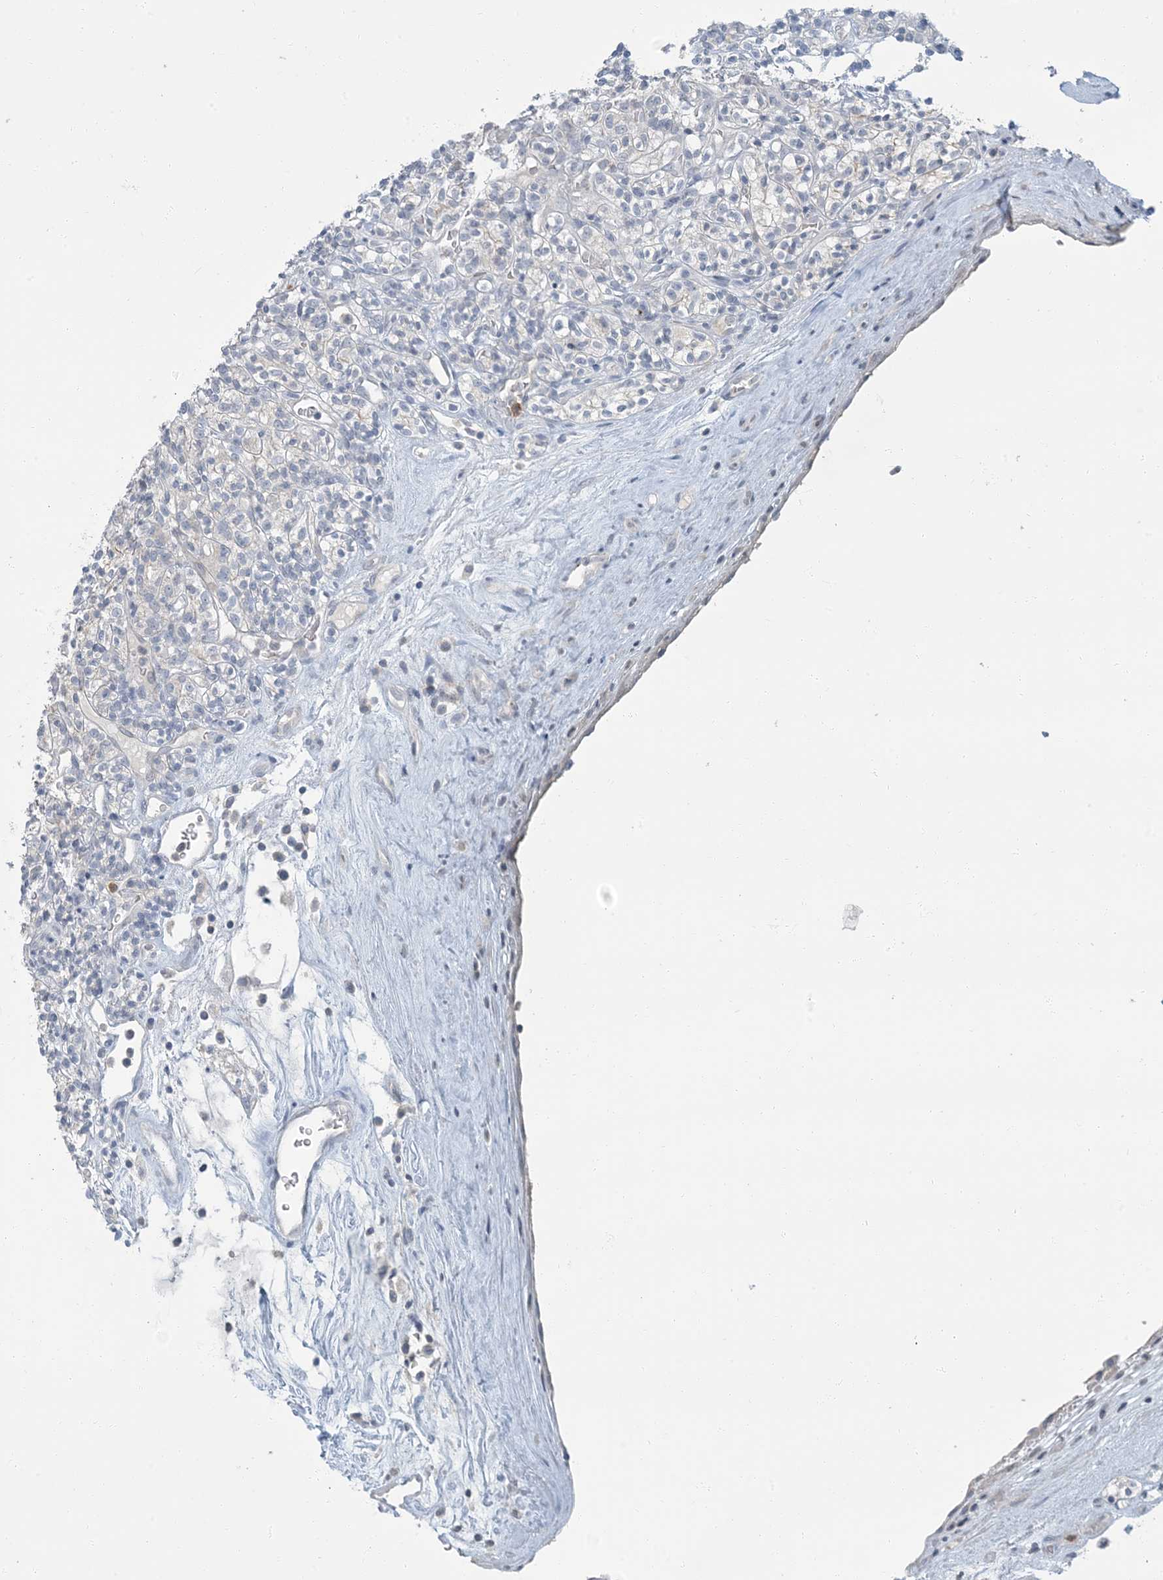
{"staining": {"intensity": "negative", "quantity": "none", "location": "none"}, "tissue": "renal cancer", "cell_type": "Tumor cells", "image_type": "cancer", "snomed": [{"axis": "morphology", "description": "Adenocarcinoma, NOS"}, {"axis": "topography", "description": "Kidney"}], "caption": "This micrograph is of renal adenocarcinoma stained with immunohistochemistry to label a protein in brown with the nuclei are counter-stained blue. There is no positivity in tumor cells.", "gene": "EPHA4", "patient": {"sex": "male", "age": 77}}